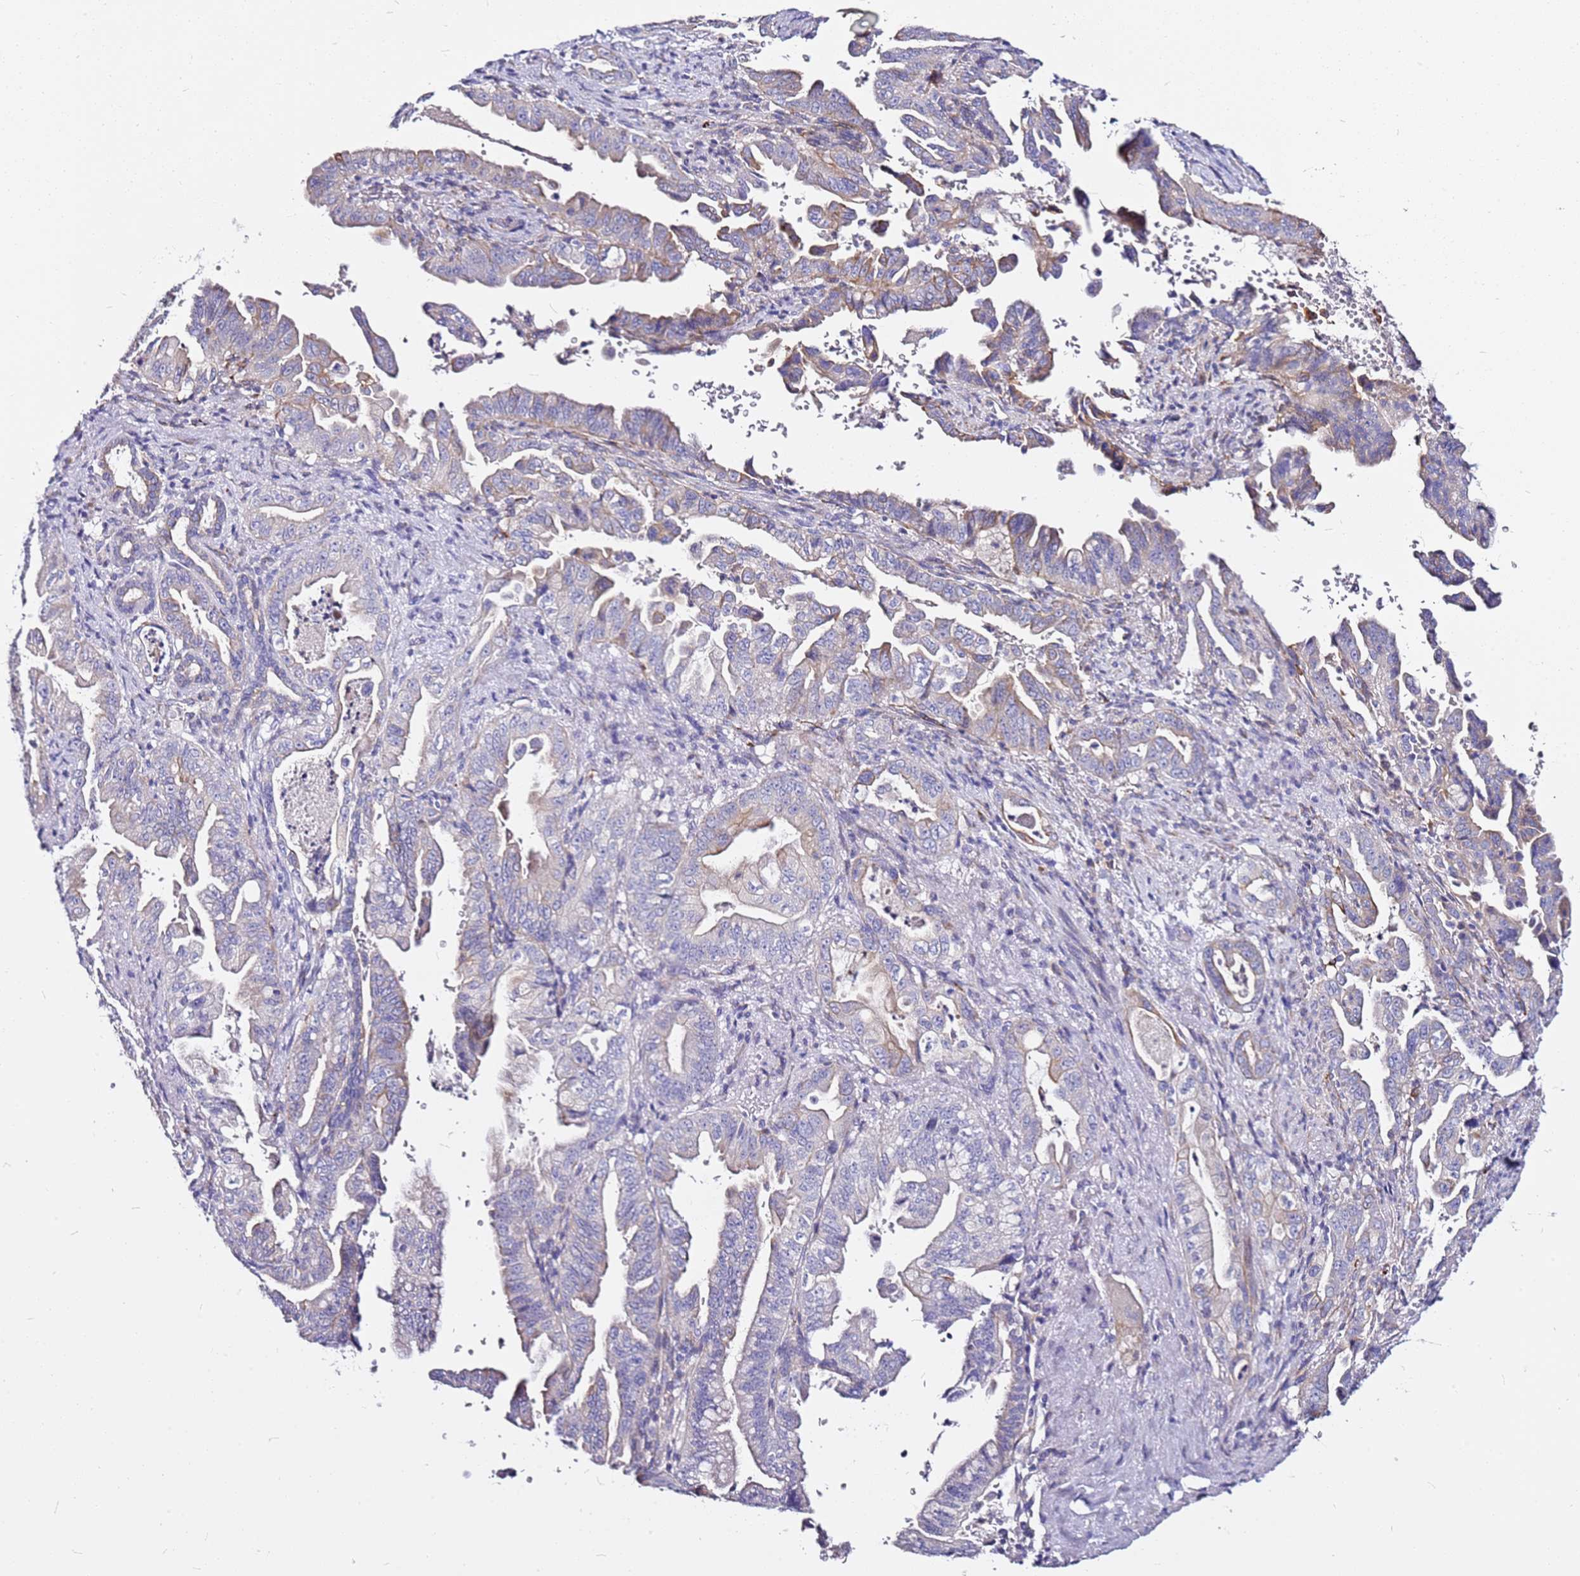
{"staining": {"intensity": "weak", "quantity": "<25%", "location": "cytoplasmic/membranous"}, "tissue": "pancreatic cancer", "cell_type": "Tumor cells", "image_type": "cancer", "snomed": [{"axis": "morphology", "description": "Adenocarcinoma, NOS"}, {"axis": "topography", "description": "Pancreas"}], "caption": "Tumor cells are negative for brown protein staining in adenocarcinoma (pancreatic).", "gene": "CASD1", "patient": {"sex": "male", "age": 70}}